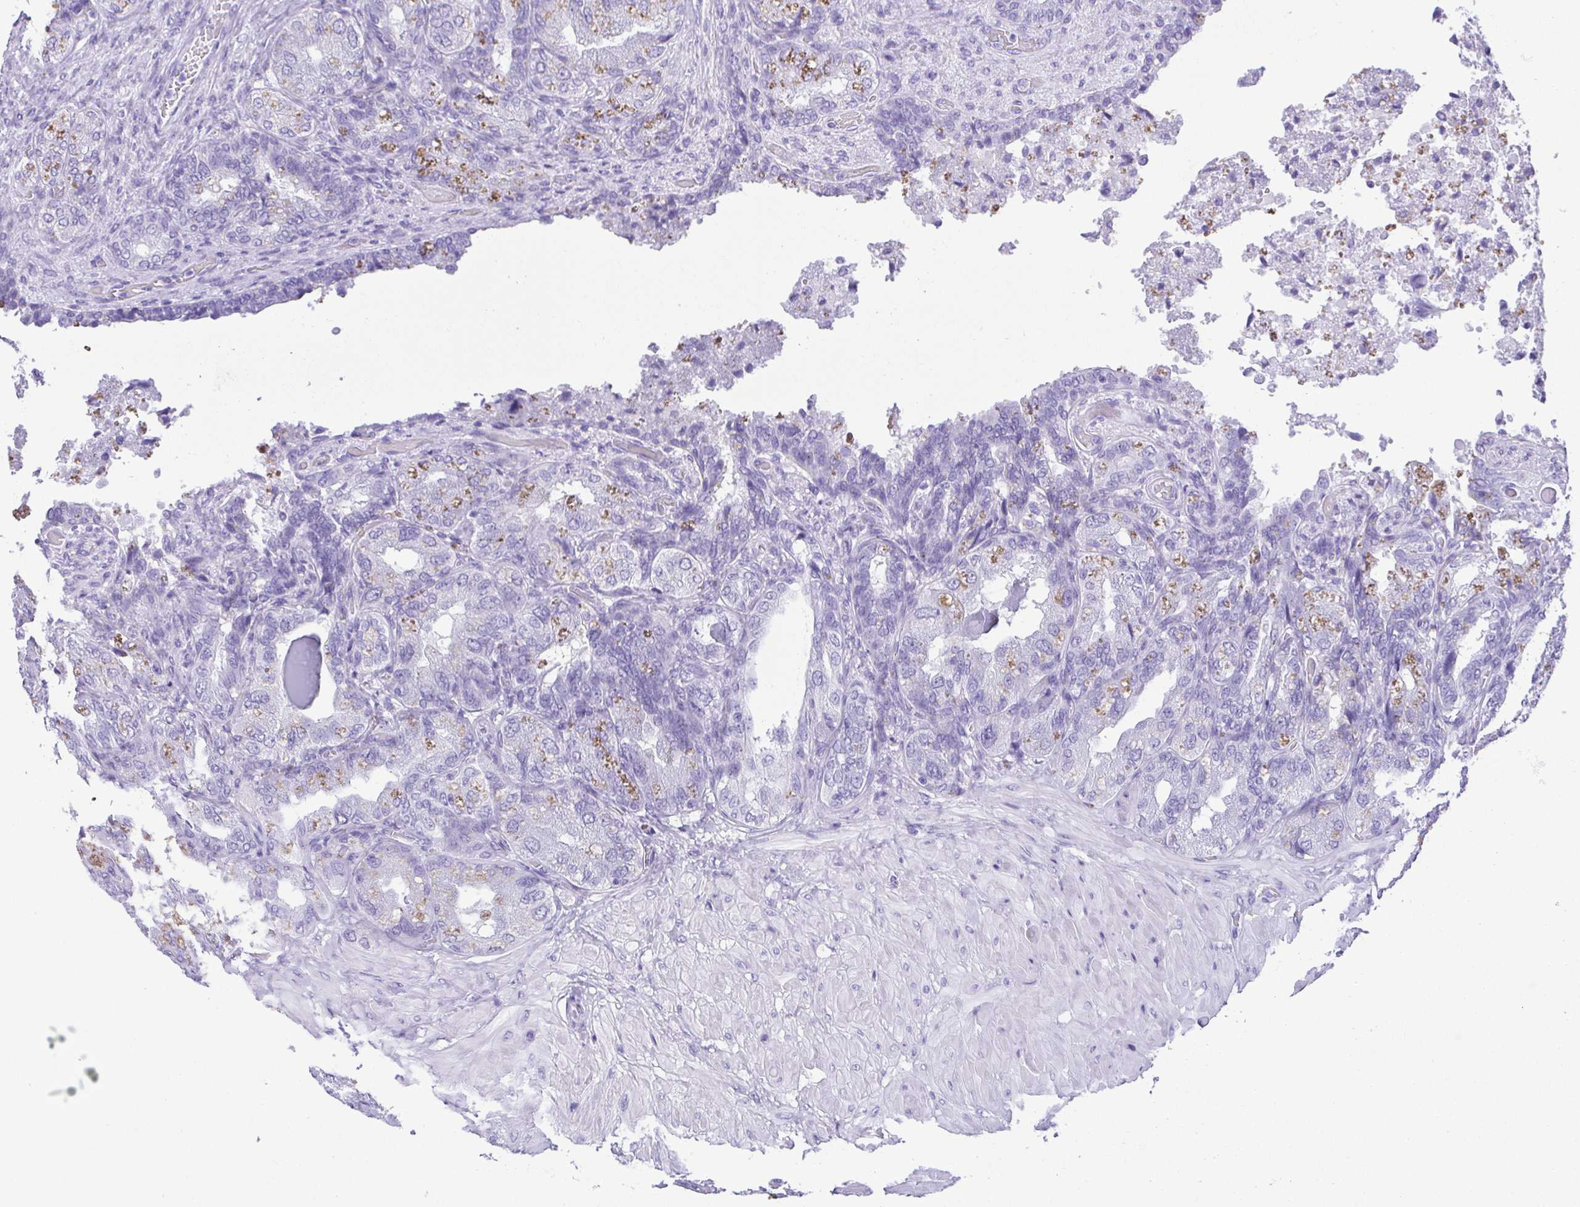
{"staining": {"intensity": "negative", "quantity": "none", "location": "none"}, "tissue": "seminal vesicle", "cell_type": "Glandular cells", "image_type": "normal", "snomed": [{"axis": "morphology", "description": "Normal tissue, NOS"}, {"axis": "topography", "description": "Seminal veicle"}], "caption": "Glandular cells show no significant protein staining in normal seminal vesicle. Nuclei are stained in blue.", "gene": "CDSN", "patient": {"sex": "male", "age": 57}}